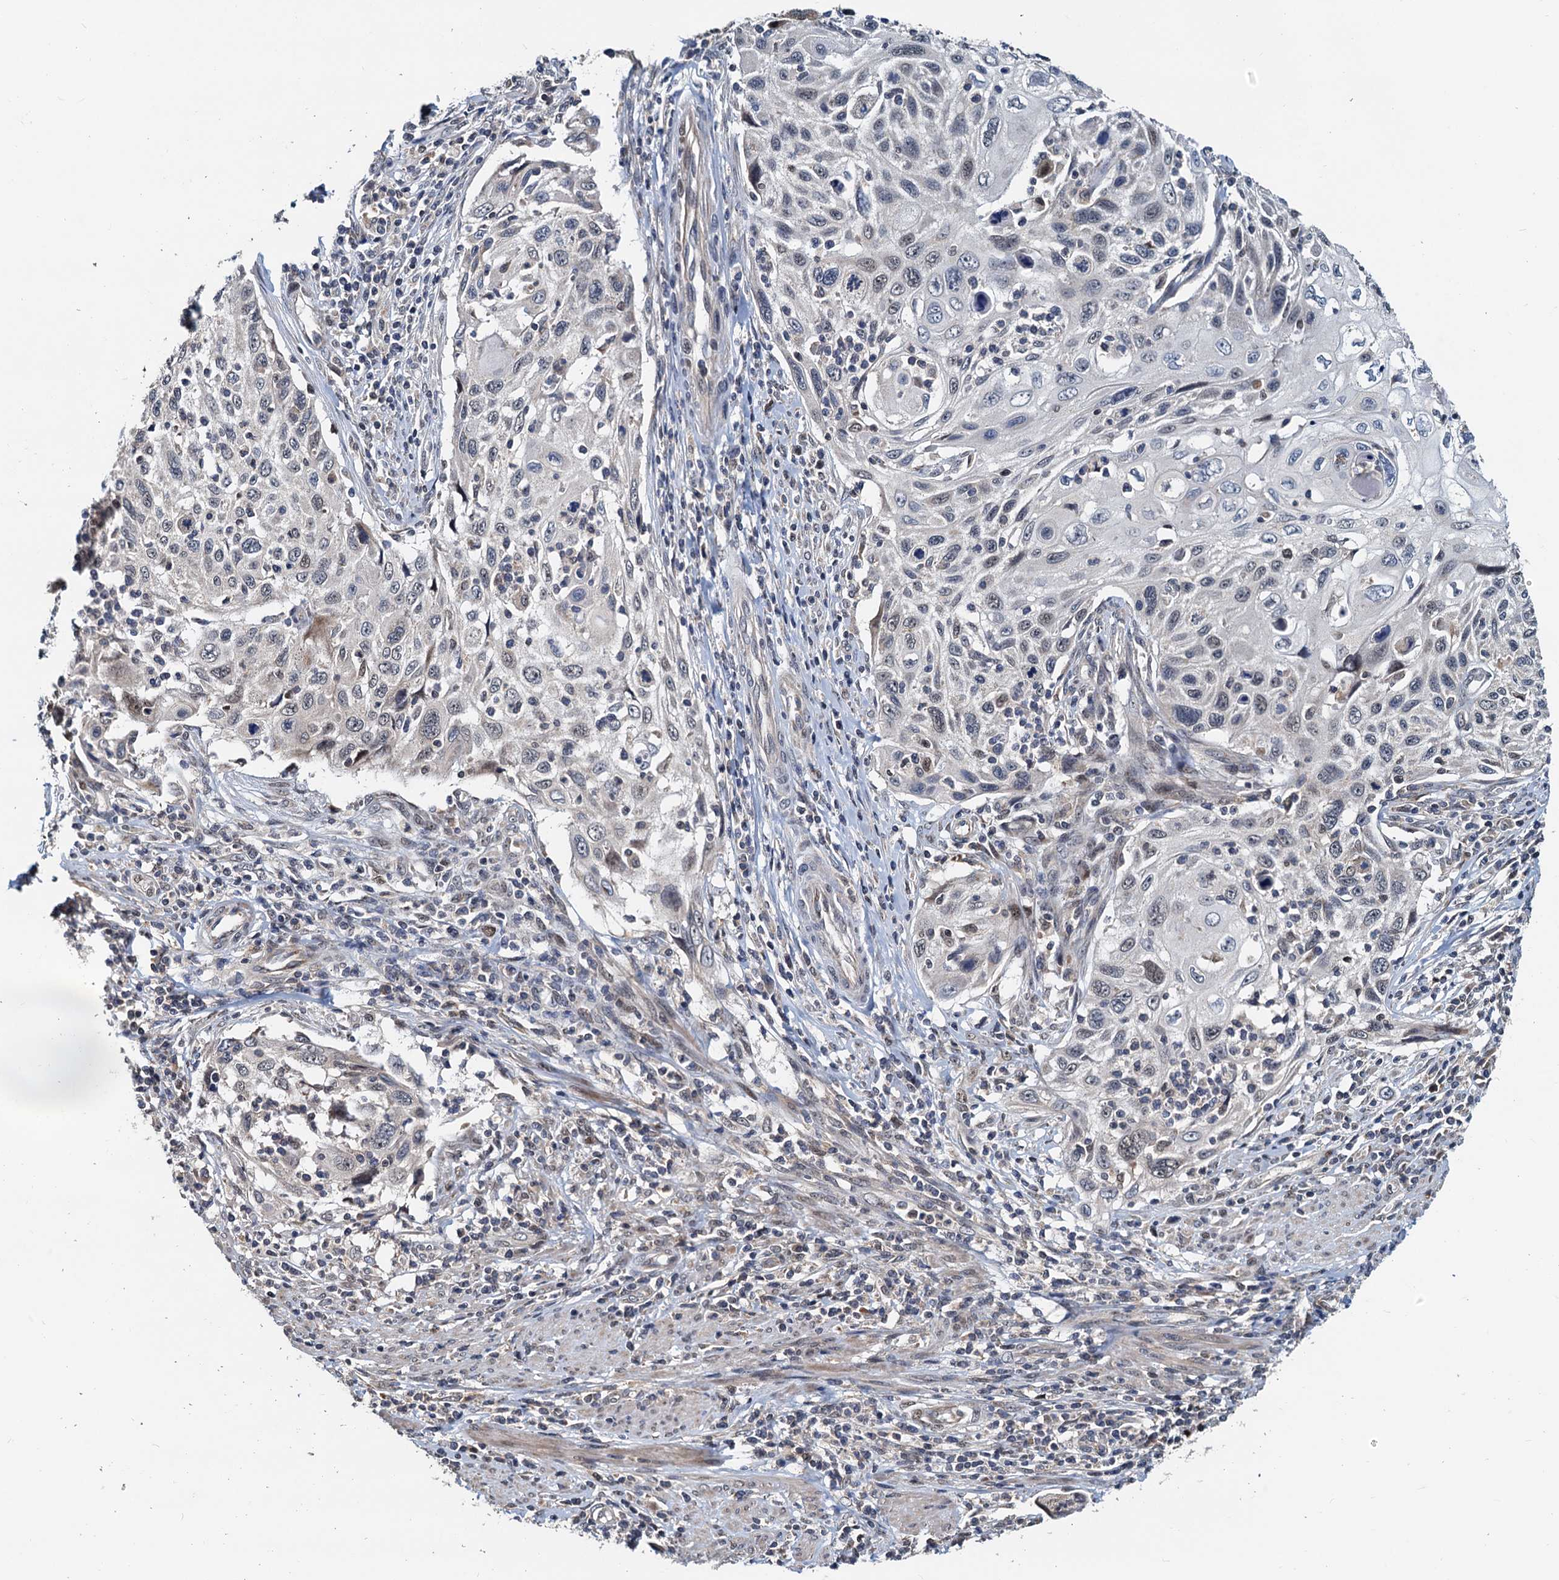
{"staining": {"intensity": "negative", "quantity": "none", "location": "none"}, "tissue": "cervical cancer", "cell_type": "Tumor cells", "image_type": "cancer", "snomed": [{"axis": "morphology", "description": "Squamous cell carcinoma, NOS"}, {"axis": "topography", "description": "Cervix"}], "caption": "IHC of human cervical cancer displays no expression in tumor cells.", "gene": "MCMBP", "patient": {"sex": "female", "age": 70}}